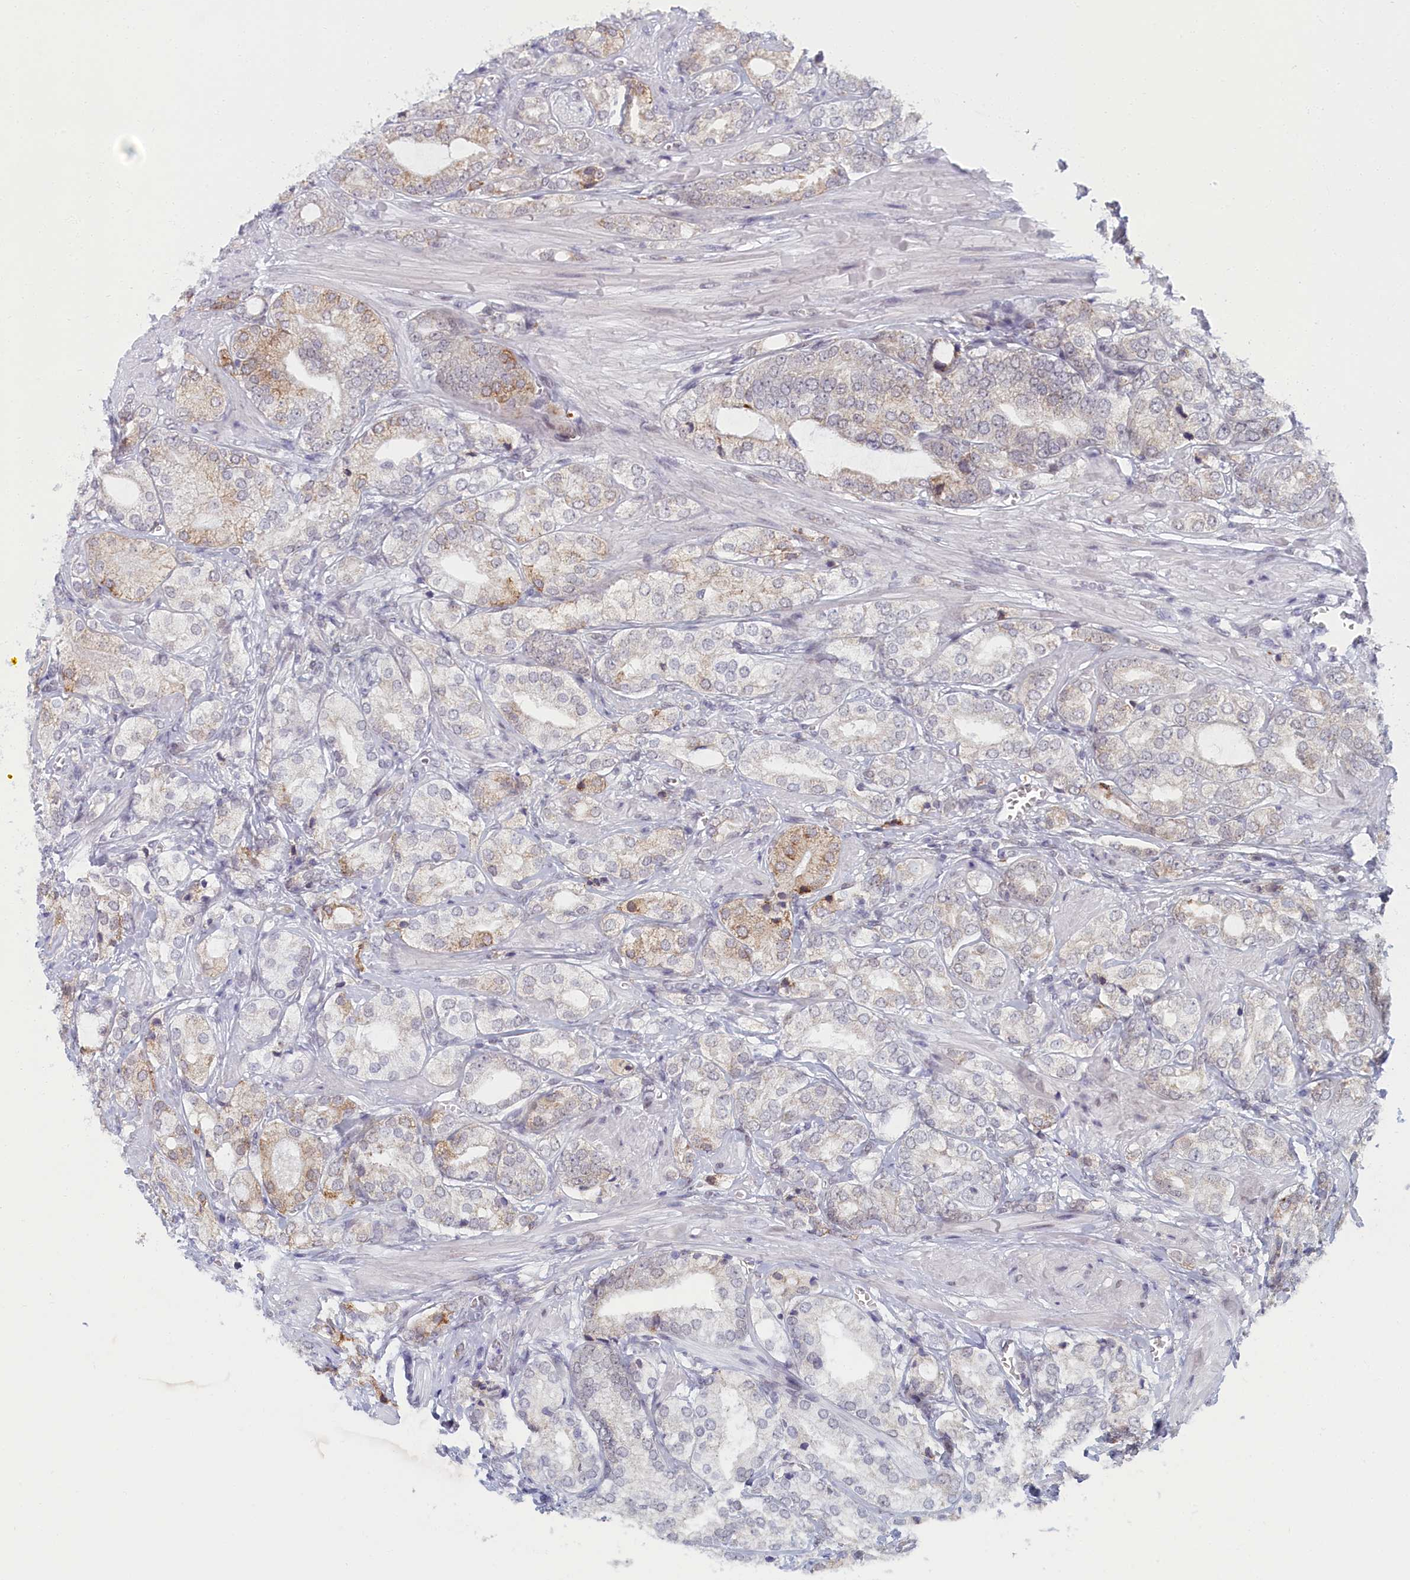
{"staining": {"intensity": "negative", "quantity": "none", "location": "none"}, "tissue": "prostate cancer", "cell_type": "Tumor cells", "image_type": "cancer", "snomed": [{"axis": "morphology", "description": "Adenocarcinoma, High grade"}, {"axis": "topography", "description": "Prostate"}], "caption": "High power microscopy micrograph of an IHC micrograph of prostate cancer, revealing no significant positivity in tumor cells. (DAB (3,3'-diaminobenzidine) immunohistochemistry visualized using brightfield microscopy, high magnification).", "gene": "DNAJC17", "patient": {"sex": "male", "age": 50}}